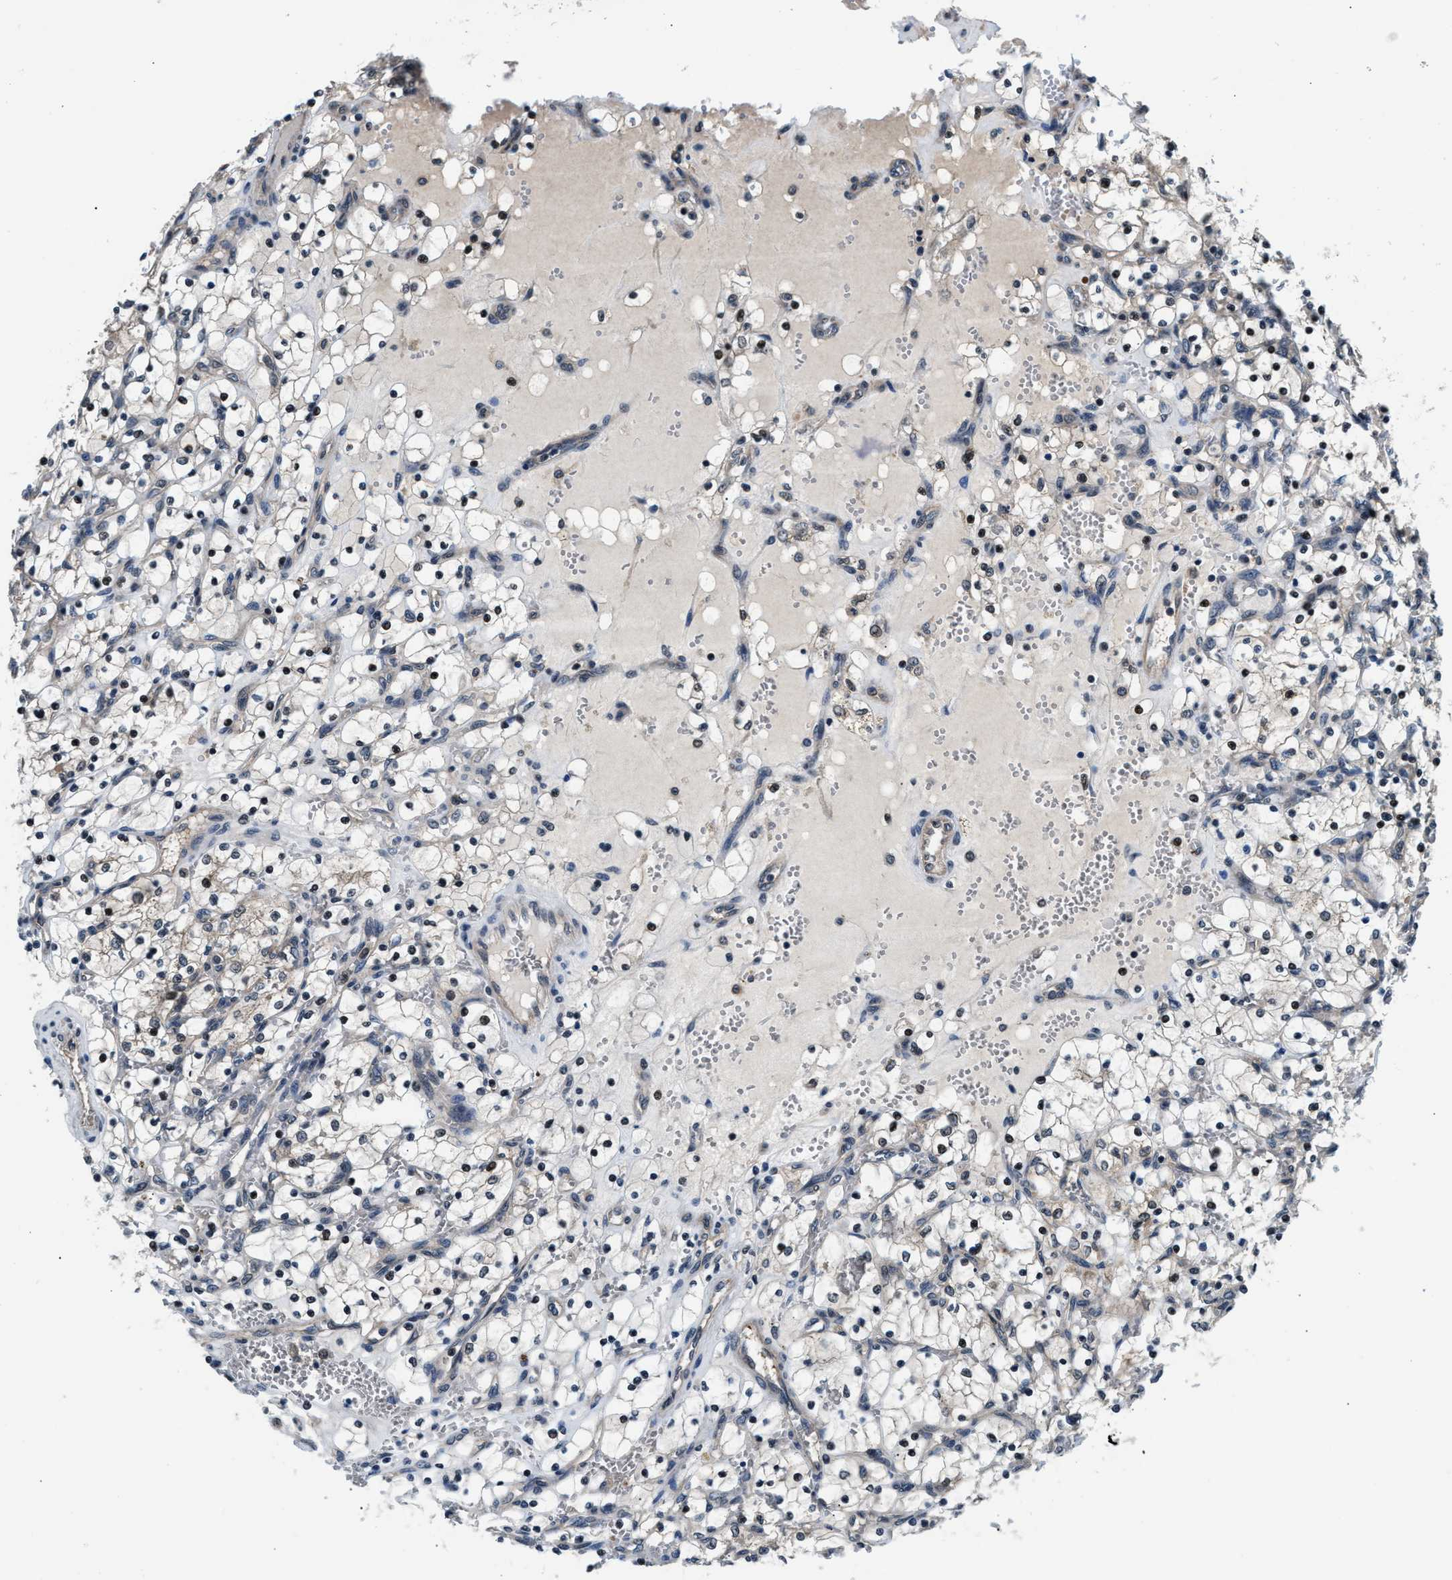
{"staining": {"intensity": "weak", "quantity": "<25%", "location": "nuclear"}, "tissue": "renal cancer", "cell_type": "Tumor cells", "image_type": "cancer", "snomed": [{"axis": "morphology", "description": "Adenocarcinoma, NOS"}, {"axis": "topography", "description": "Kidney"}], "caption": "A histopathology image of human renal adenocarcinoma is negative for staining in tumor cells.", "gene": "RBM33", "patient": {"sex": "female", "age": 69}}